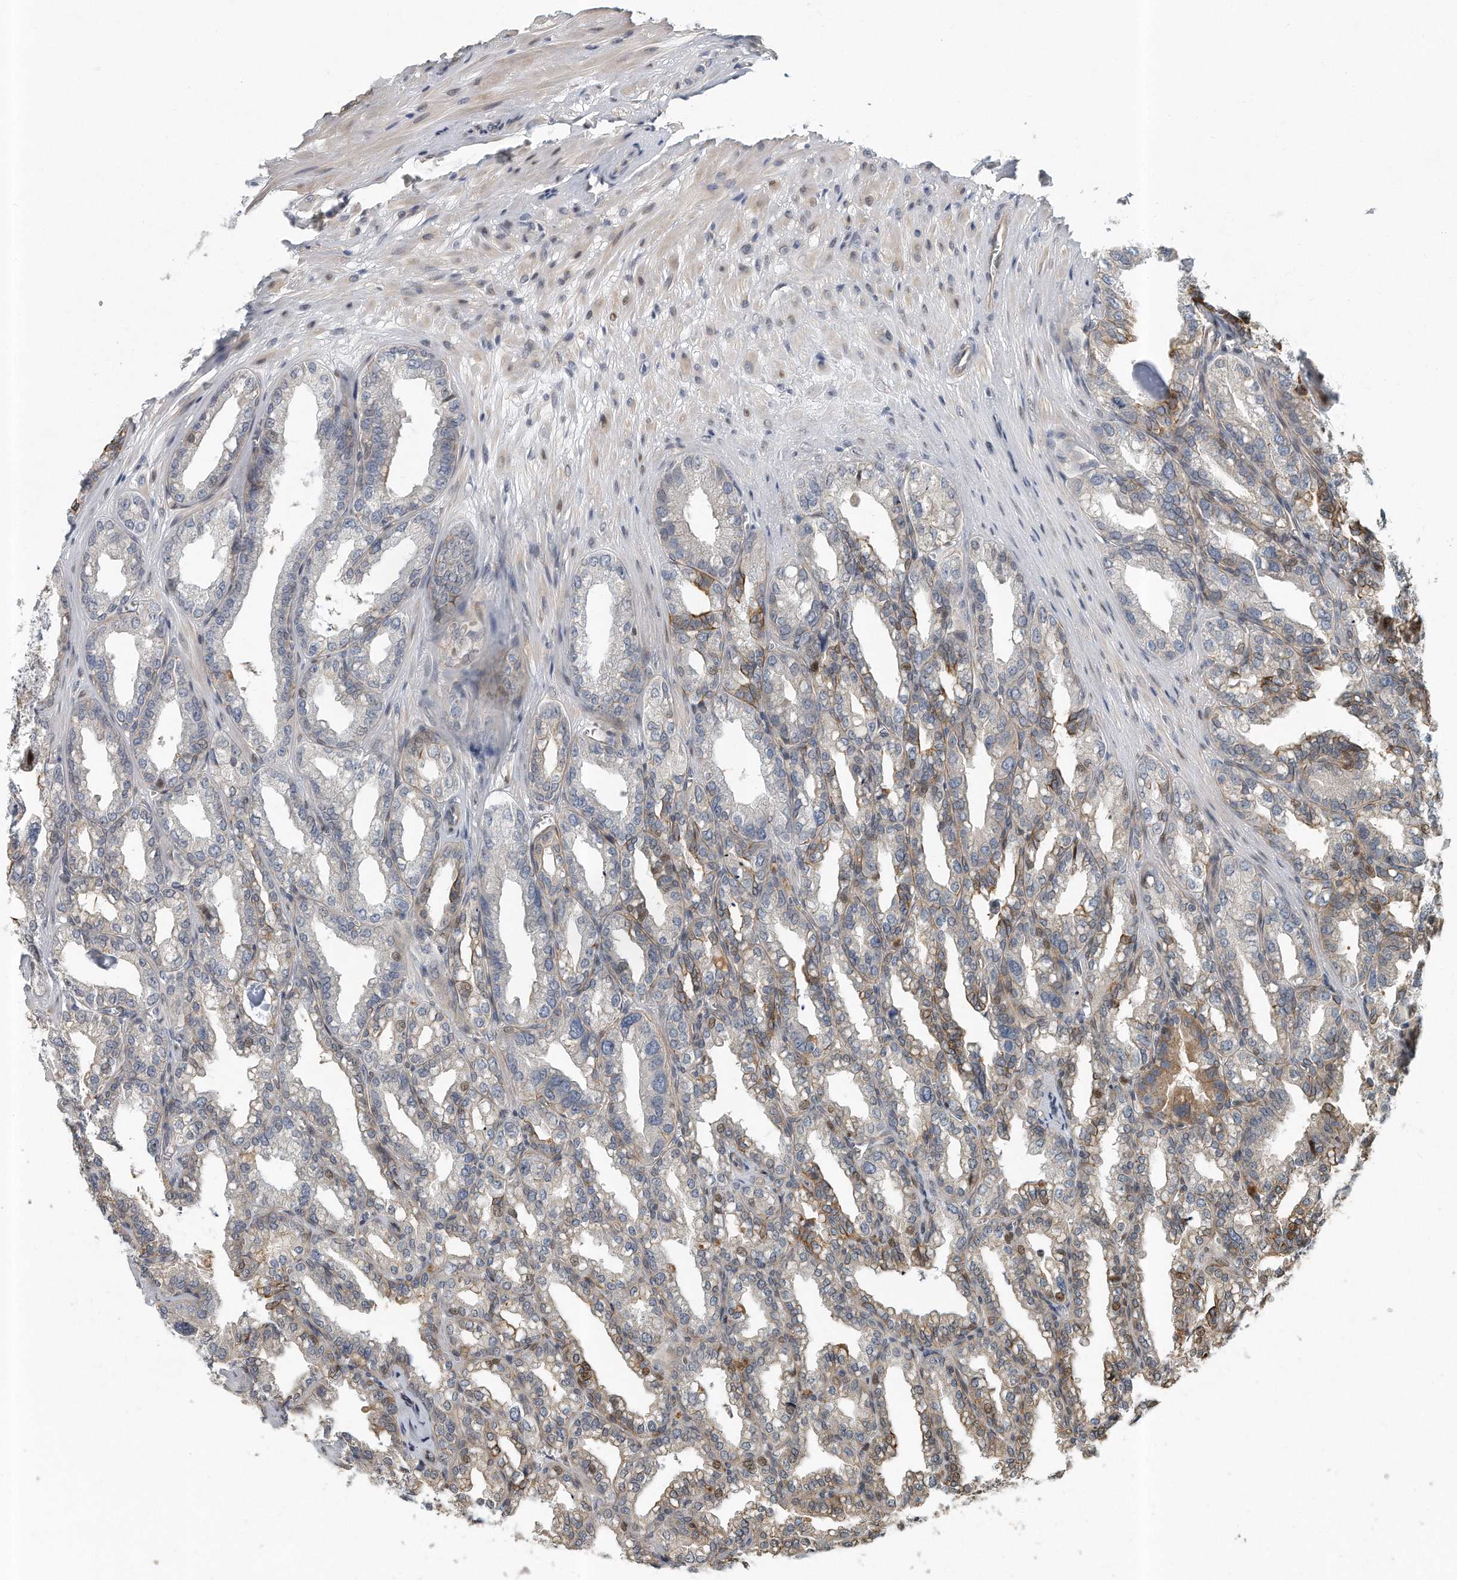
{"staining": {"intensity": "strong", "quantity": "<25%", "location": "cytoplasmic/membranous"}, "tissue": "seminal vesicle", "cell_type": "Glandular cells", "image_type": "normal", "snomed": [{"axis": "morphology", "description": "Normal tissue, NOS"}, {"axis": "topography", "description": "Prostate"}, {"axis": "topography", "description": "Seminal veicle"}], "caption": "Immunohistochemistry histopathology image of normal seminal vesicle: seminal vesicle stained using IHC reveals medium levels of strong protein expression localized specifically in the cytoplasmic/membranous of glandular cells, appearing as a cytoplasmic/membranous brown color.", "gene": "PCDH8", "patient": {"sex": "male", "age": 51}}